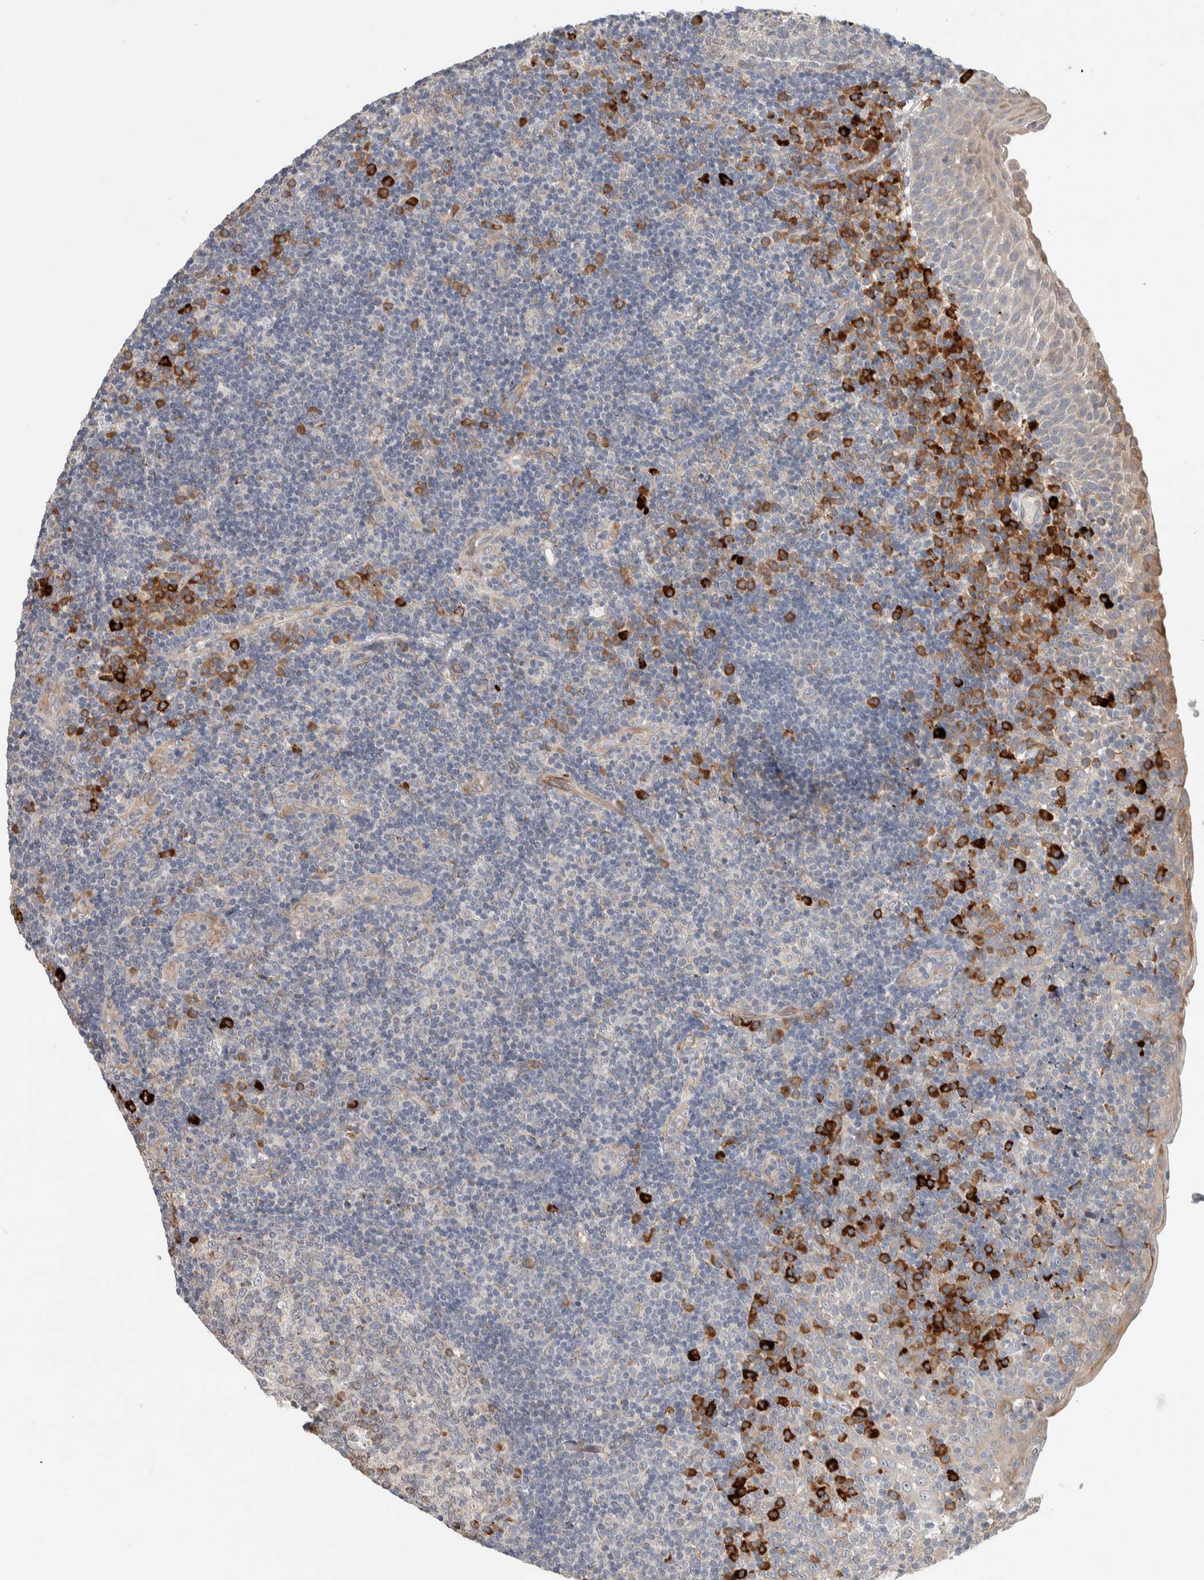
{"staining": {"intensity": "moderate", "quantity": "<25%", "location": "cytoplasmic/membranous"}, "tissue": "tonsil", "cell_type": "Germinal center cells", "image_type": "normal", "snomed": [{"axis": "morphology", "description": "Normal tissue, NOS"}, {"axis": "topography", "description": "Tonsil"}], "caption": "High-magnification brightfield microscopy of benign tonsil stained with DAB (brown) and counterstained with hematoxylin (blue). germinal center cells exhibit moderate cytoplasmic/membranous expression is identified in about<25% of cells. Using DAB (brown) and hematoxylin (blue) stains, captured at high magnification using brightfield microscopy.", "gene": "ADCY8", "patient": {"sex": "female", "age": 40}}